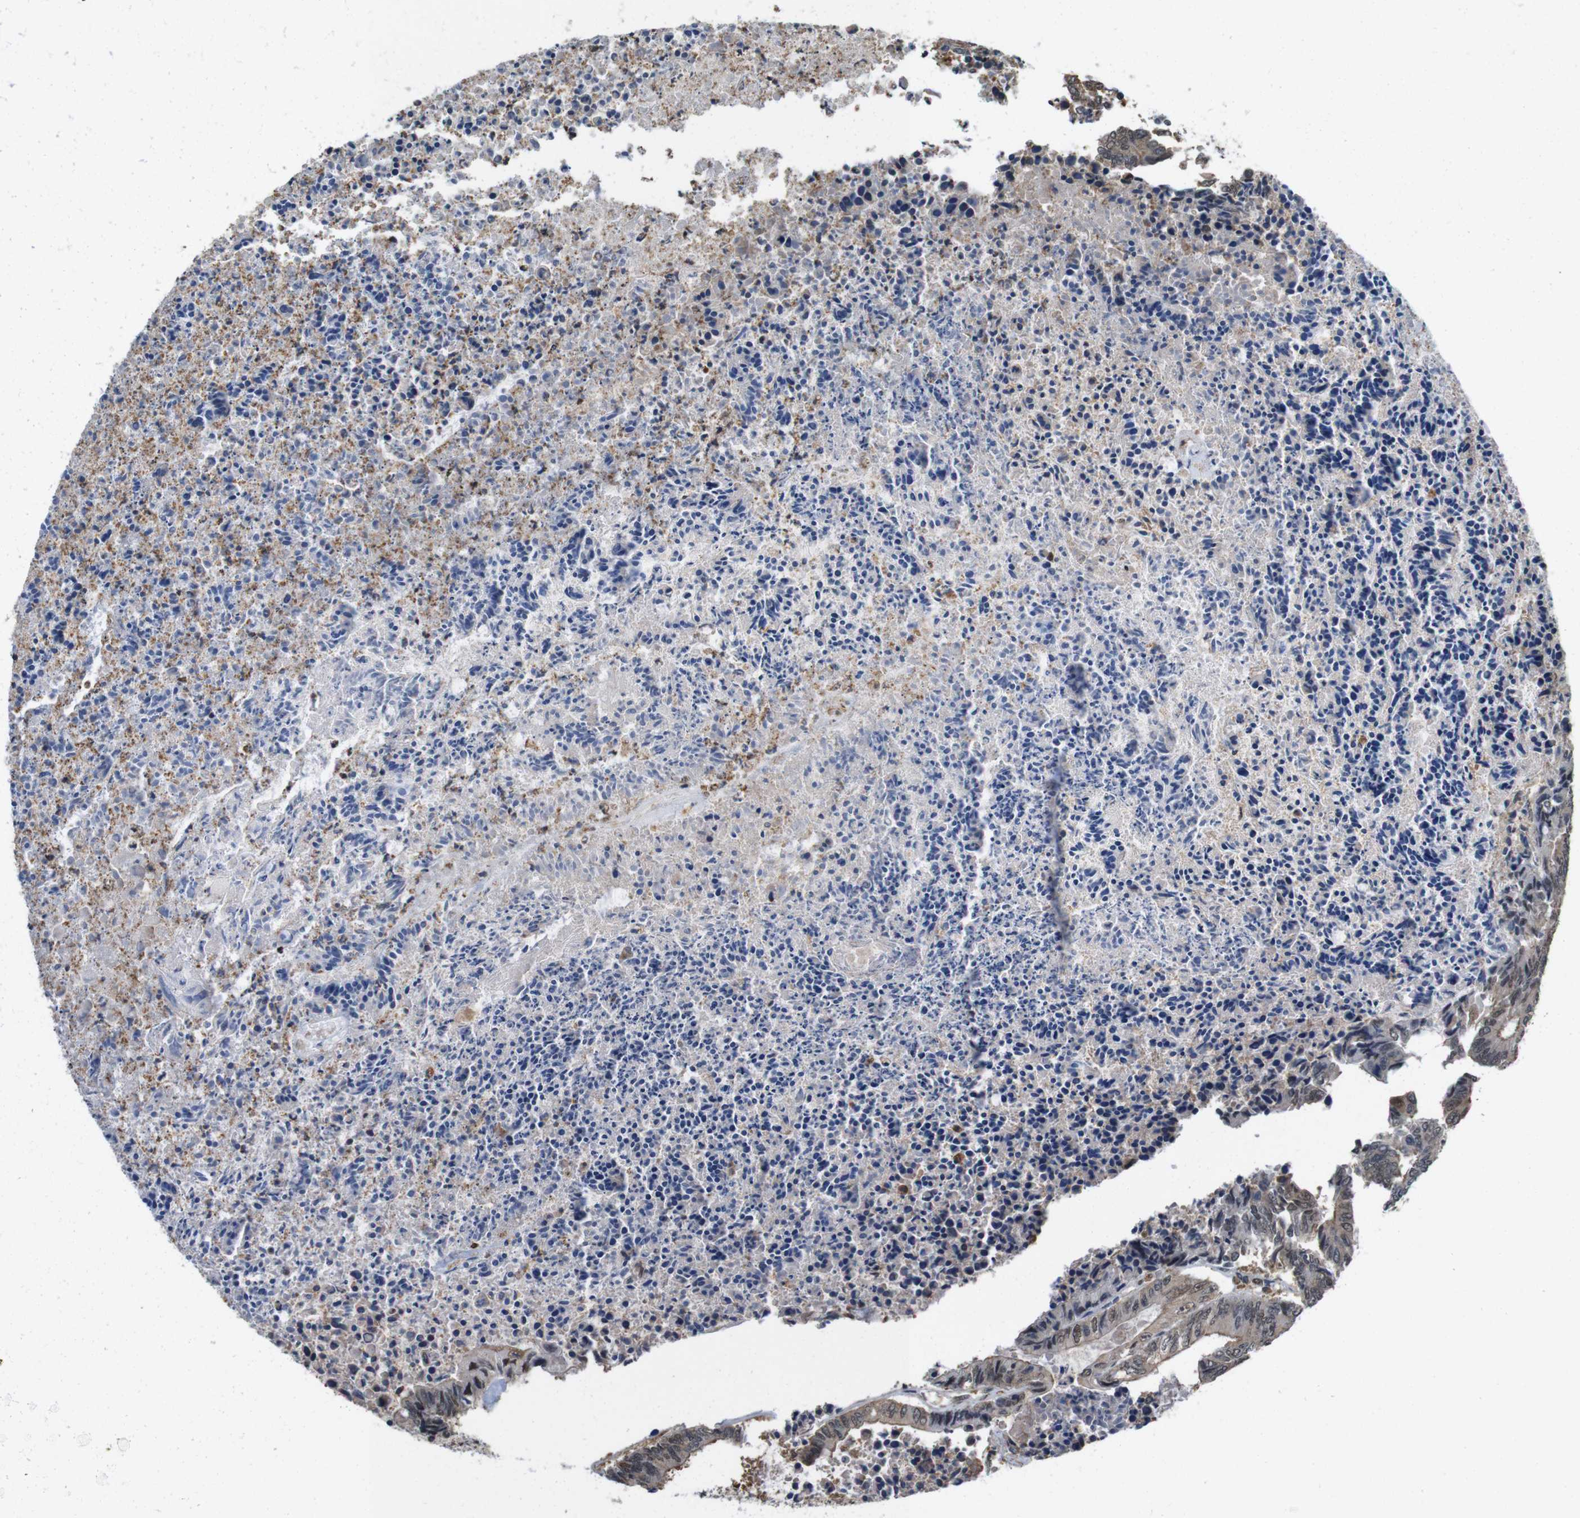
{"staining": {"intensity": "moderate", "quantity": ">75%", "location": "cytoplasmic/membranous,nuclear"}, "tissue": "colorectal cancer", "cell_type": "Tumor cells", "image_type": "cancer", "snomed": [{"axis": "morphology", "description": "Adenocarcinoma, NOS"}, {"axis": "topography", "description": "Rectum"}], "caption": "This is a photomicrograph of immunohistochemistry staining of colorectal cancer (adenocarcinoma), which shows moderate positivity in the cytoplasmic/membranous and nuclear of tumor cells.", "gene": "PNMA8A", "patient": {"sex": "male", "age": 63}}